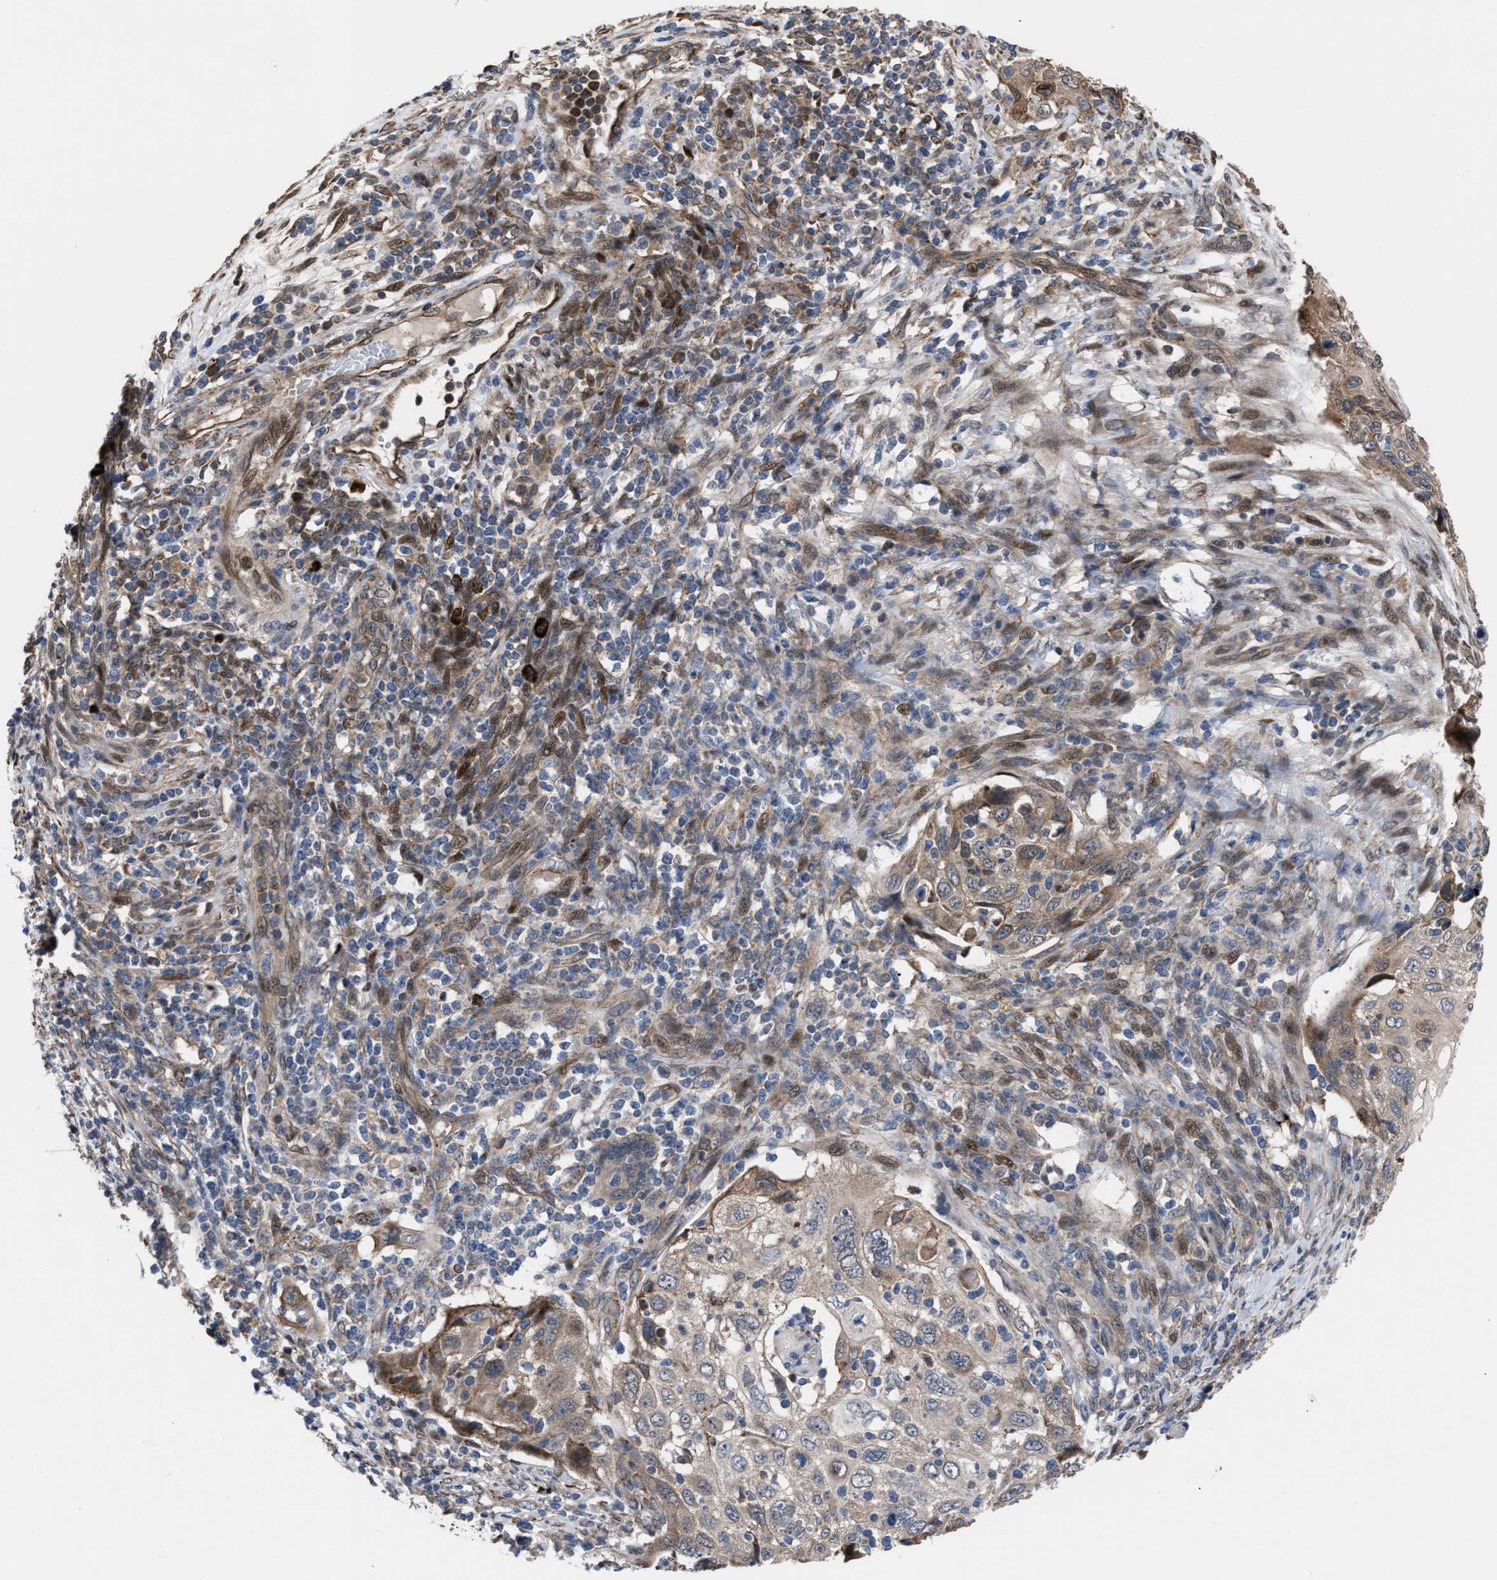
{"staining": {"intensity": "weak", "quantity": ">75%", "location": "cytoplasmic/membranous"}, "tissue": "cervical cancer", "cell_type": "Tumor cells", "image_type": "cancer", "snomed": [{"axis": "morphology", "description": "Squamous cell carcinoma, NOS"}, {"axis": "topography", "description": "Cervix"}], "caption": "An image of human squamous cell carcinoma (cervical) stained for a protein shows weak cytoplasmic/membranous brown staining in tumor cells. (DAB IHC, brown staining for protein, blue staining for nuclei).", "gene": "TP53BP2", "patient": {"sex": "female", "age": 70}}